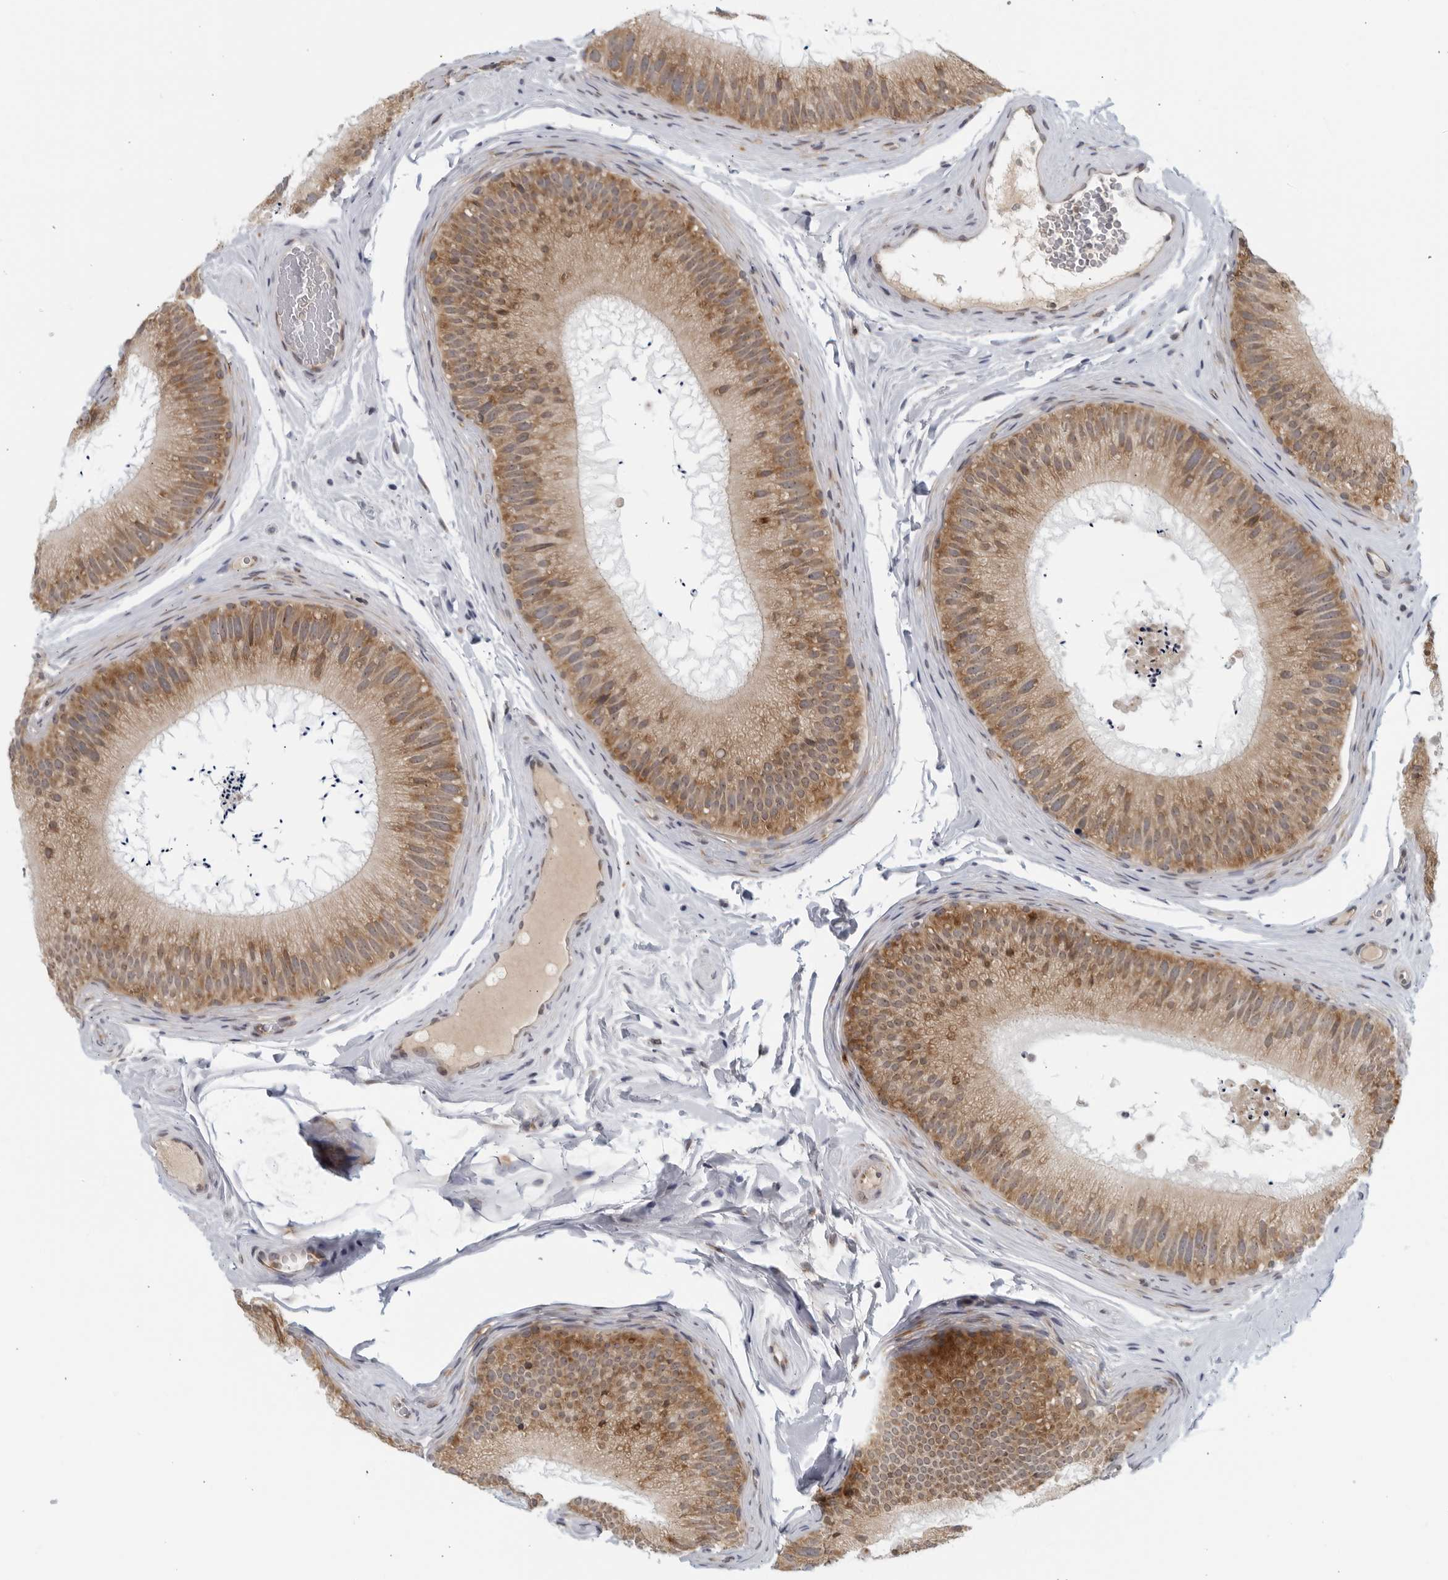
{"staining": {"intensity": "moderate", "quantity": ">75%", "location": "cytoplasmic/membranous"}, "tissue": "epididymis", "cell_type": "Glandular cells", "image_type": "normal", "snomed": [{"axis": "morphology", "description": "Normal tissue, NOS"}, {"axis": "topography", "description": "Epididymis"}], "caption": "Epididymis stained with DAB (3,3'-diaminobenzidine) immunohistochemistry (IHC) demonstrates medium levels of moderate cytoplasmic/membranous positivity in approximately >75% of glandular cells.", "gene": "RC3H1", "patient": {"sex": "male", "age": 45}}